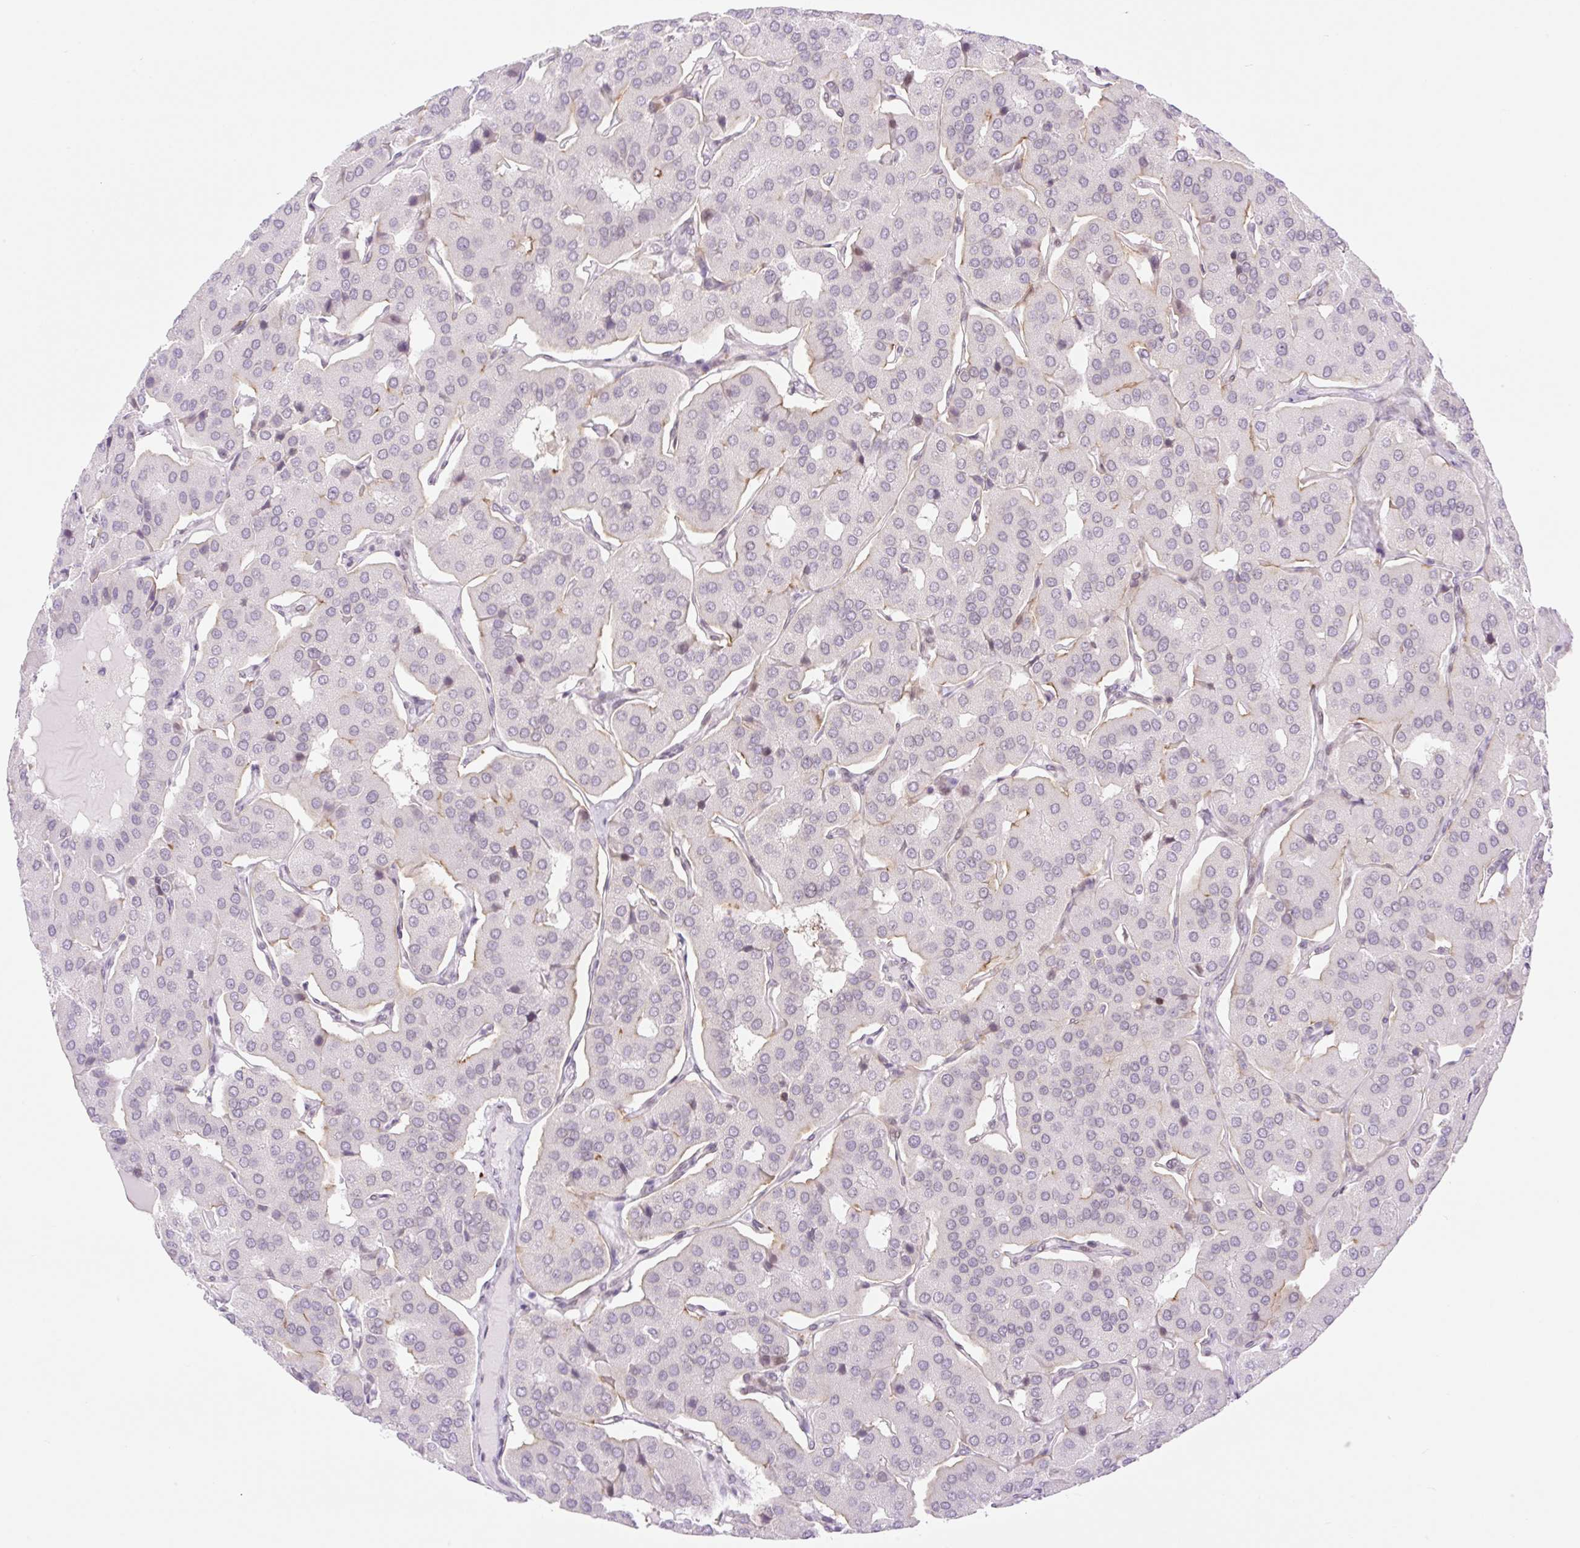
{"staining": {"intensity": "negative", "quantity": "none", "location": "none"}, "tissue": "parathyroid gland", "cell_type": "Glandular cells", "image_type": "normal", "snomed": [{"axis": "morphology", "description": "Normal tissue, NOS"}, {"axis": "morphology", "description": "Adenoma, NOS"}, {"axis": "topography", "description": "Parathyroid gland"}], "caption": "The micrograph displays no staining of glandular cells in unremarkable parathyroid gland.", "gene": "ENSG00000264668", "patient": {"sex": "female", "age": 86}}